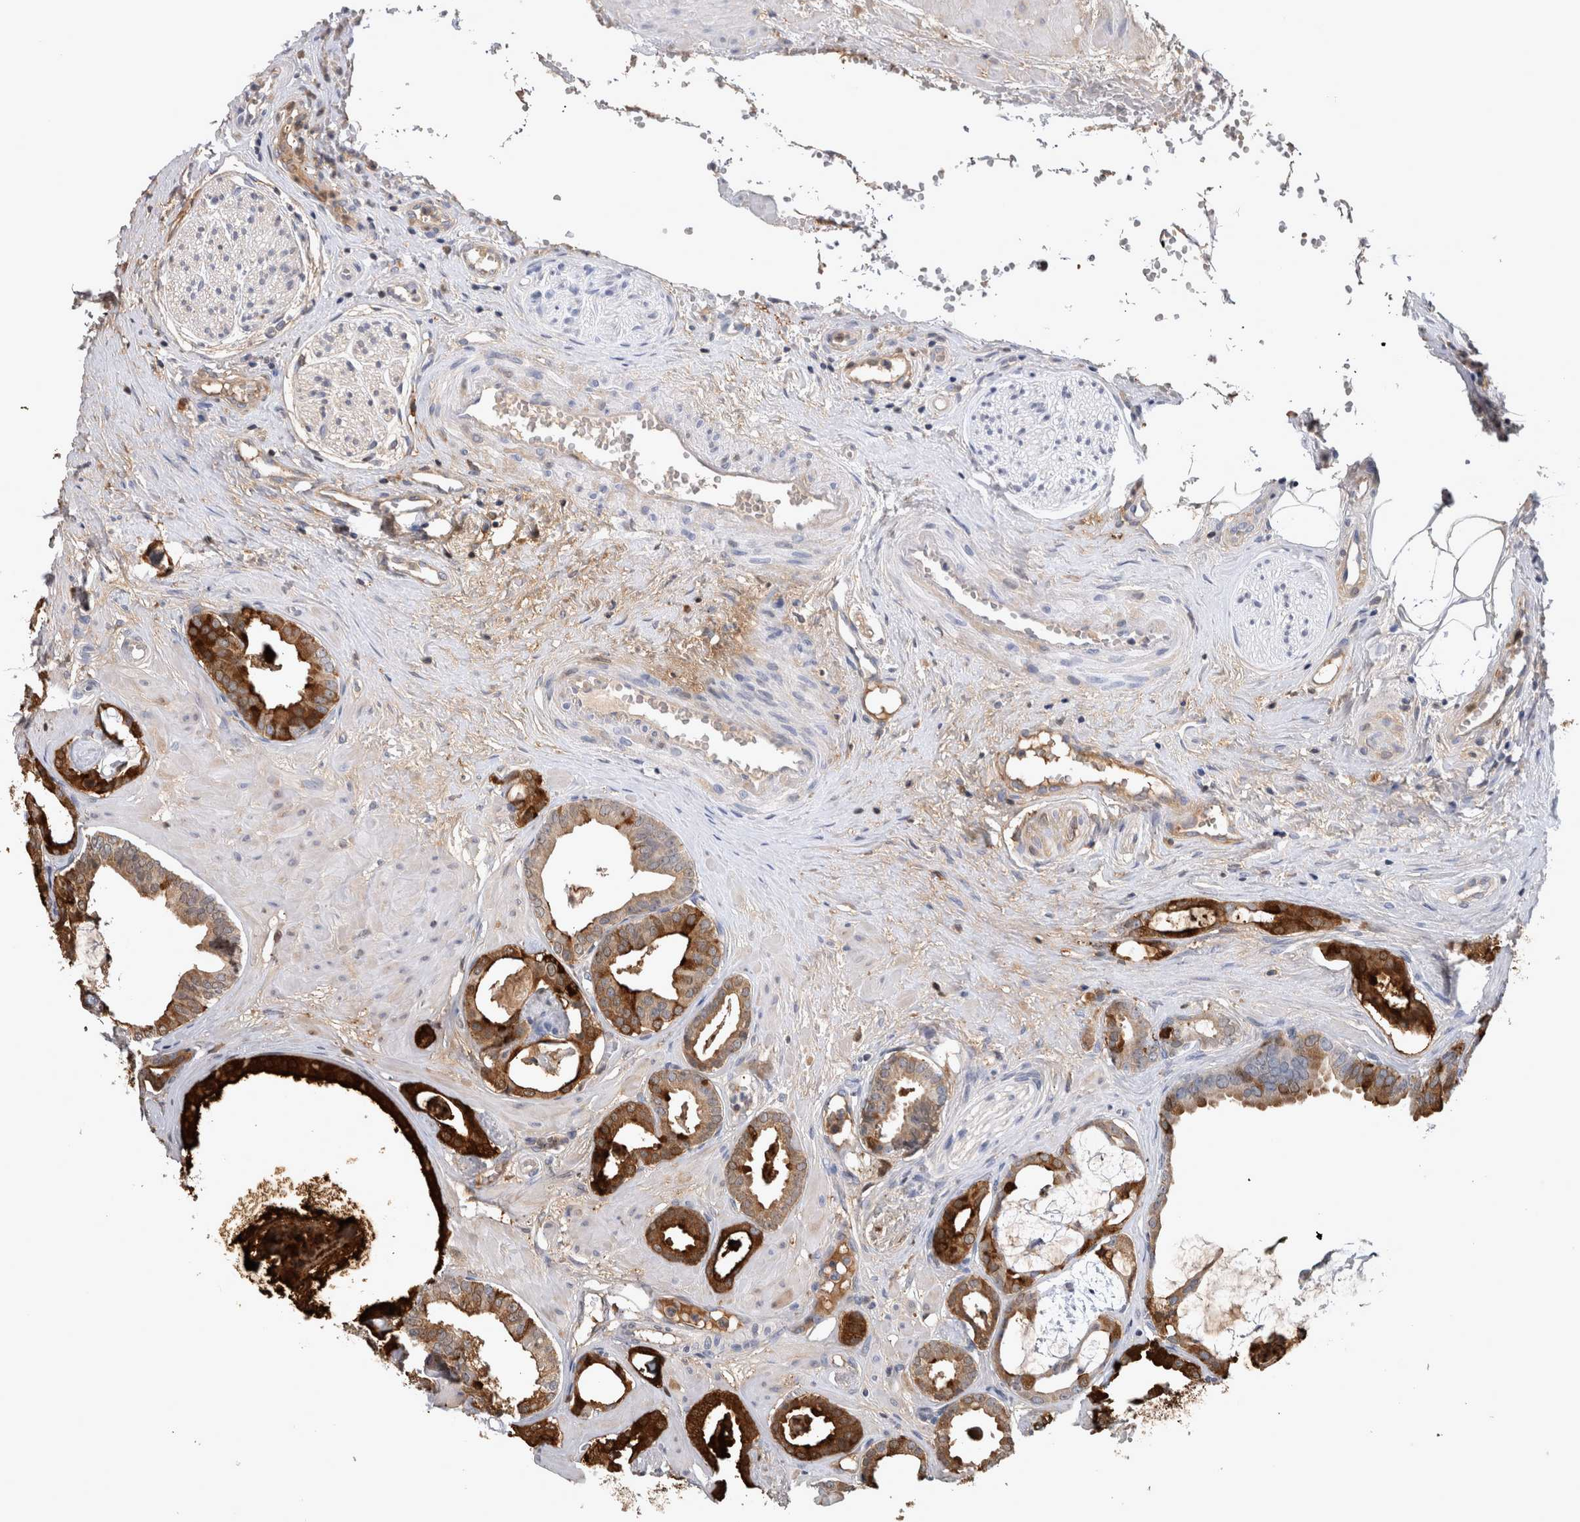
{"staining": {"intensity": "strong", "quantity": ">75%", "location": "cytoplasmic/membranous"}, "tissue": "prostate cancer", "cell_type": "Tumor cells", "image_type": "cancer", "snomed": [{"axis": "morphology", "description": "Adenocarcinoma, Low grade"}, {"axis": "topography", "description": "Prostate"}], "caption": "A high-resolution image shows immunohistochemistry staining of prostate cancer (low-grade adenocarcinoma), which displays strong cytoplasmic/membranous expression in approximately >75% of tumor cells.", "gene": "MSMB", "patient": {"sex": "male", "age": 53}}